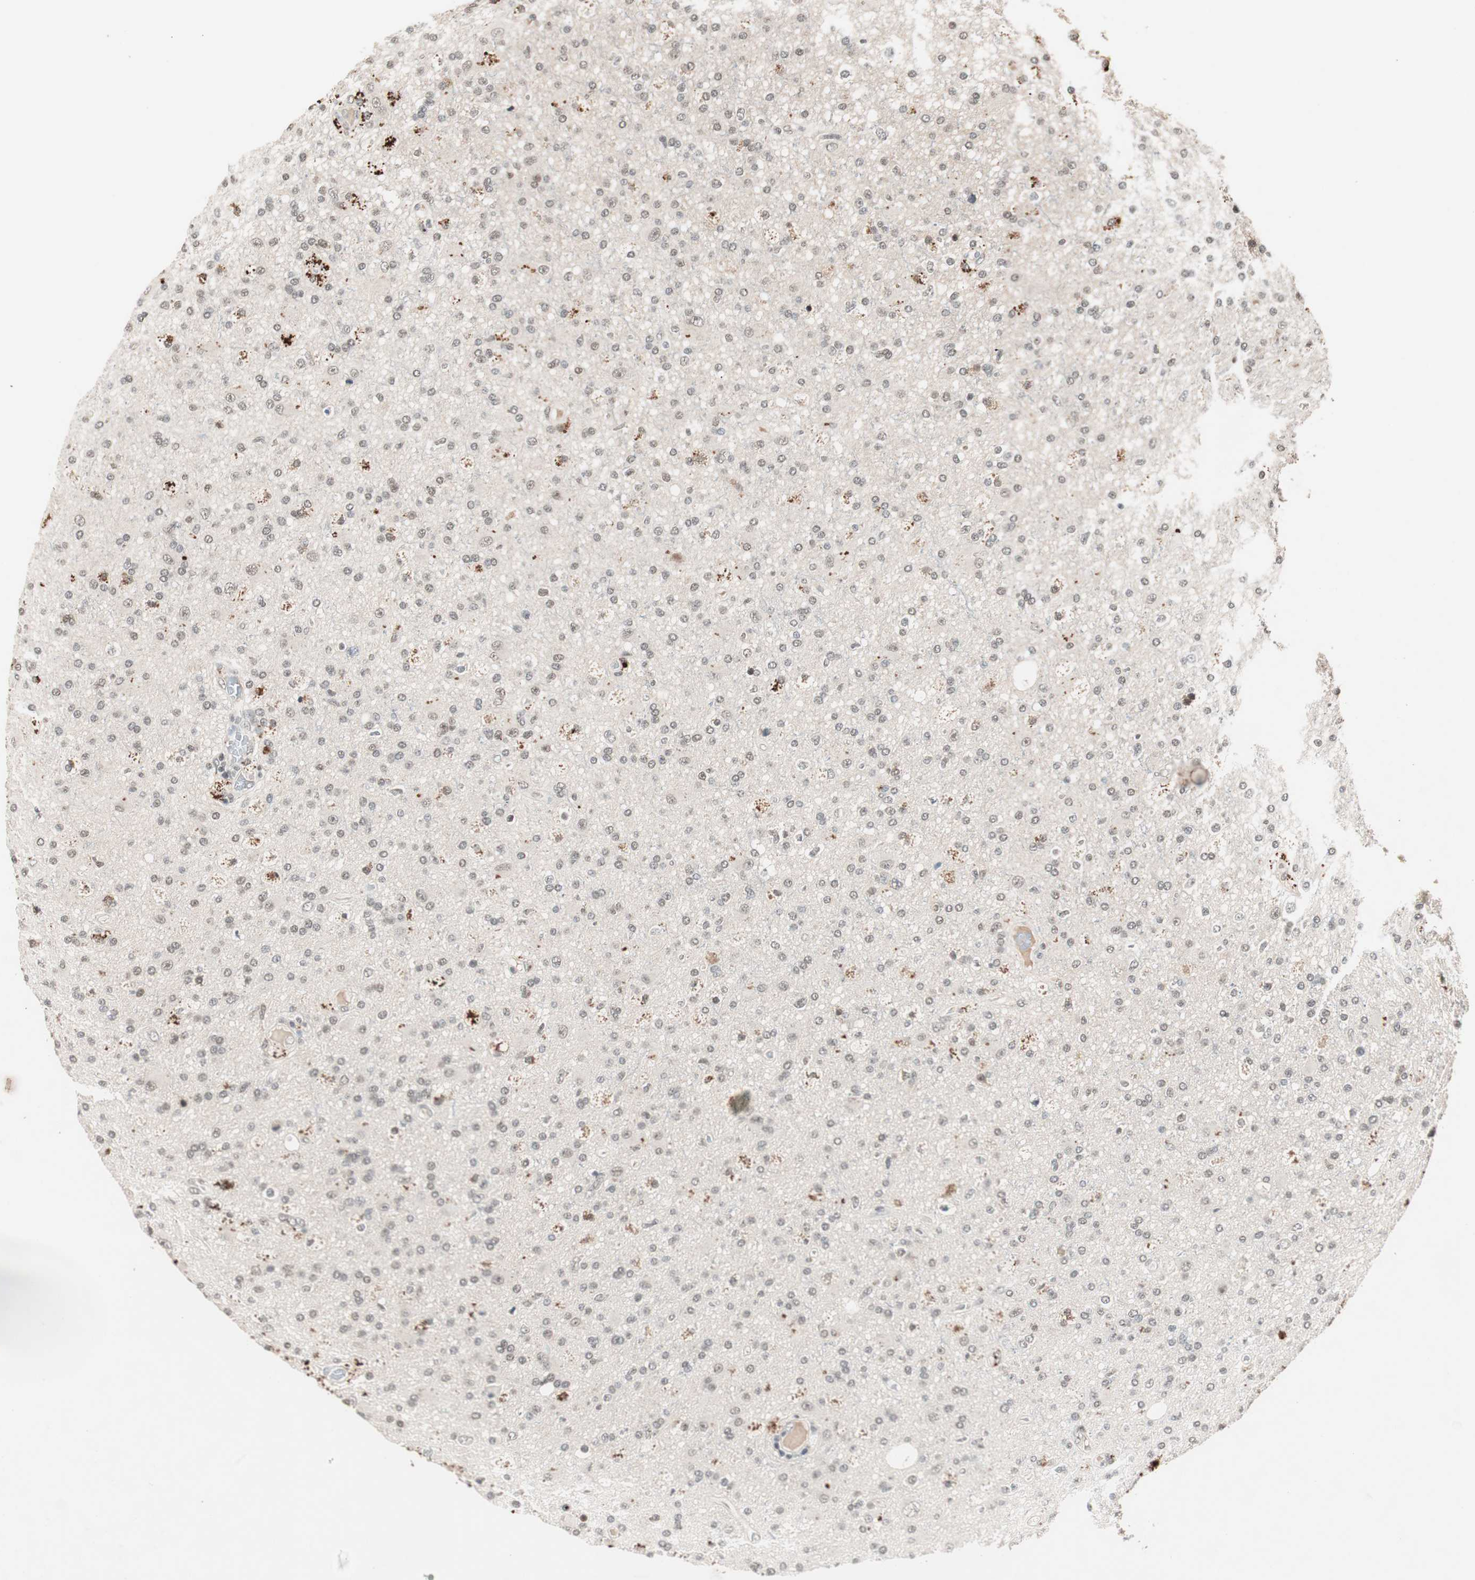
{"staining": {"intensity": "weak", "quantity": "<25%", "location": "nuclear"}, "tissue": "glioma", "cell_type": "Tumor cells", "image_type": "cancer", "snomed": [{"axis": "morphology", "description": "Glioma, malignant, High grade"}, {"axis": "topography", "description": "Brain"}], "caption": "The IHC micrograph has no significant expression in tumor cells of glioma tissue.", "gene": "NFRKB", "patient": {"sex": "male", "age": 33}}